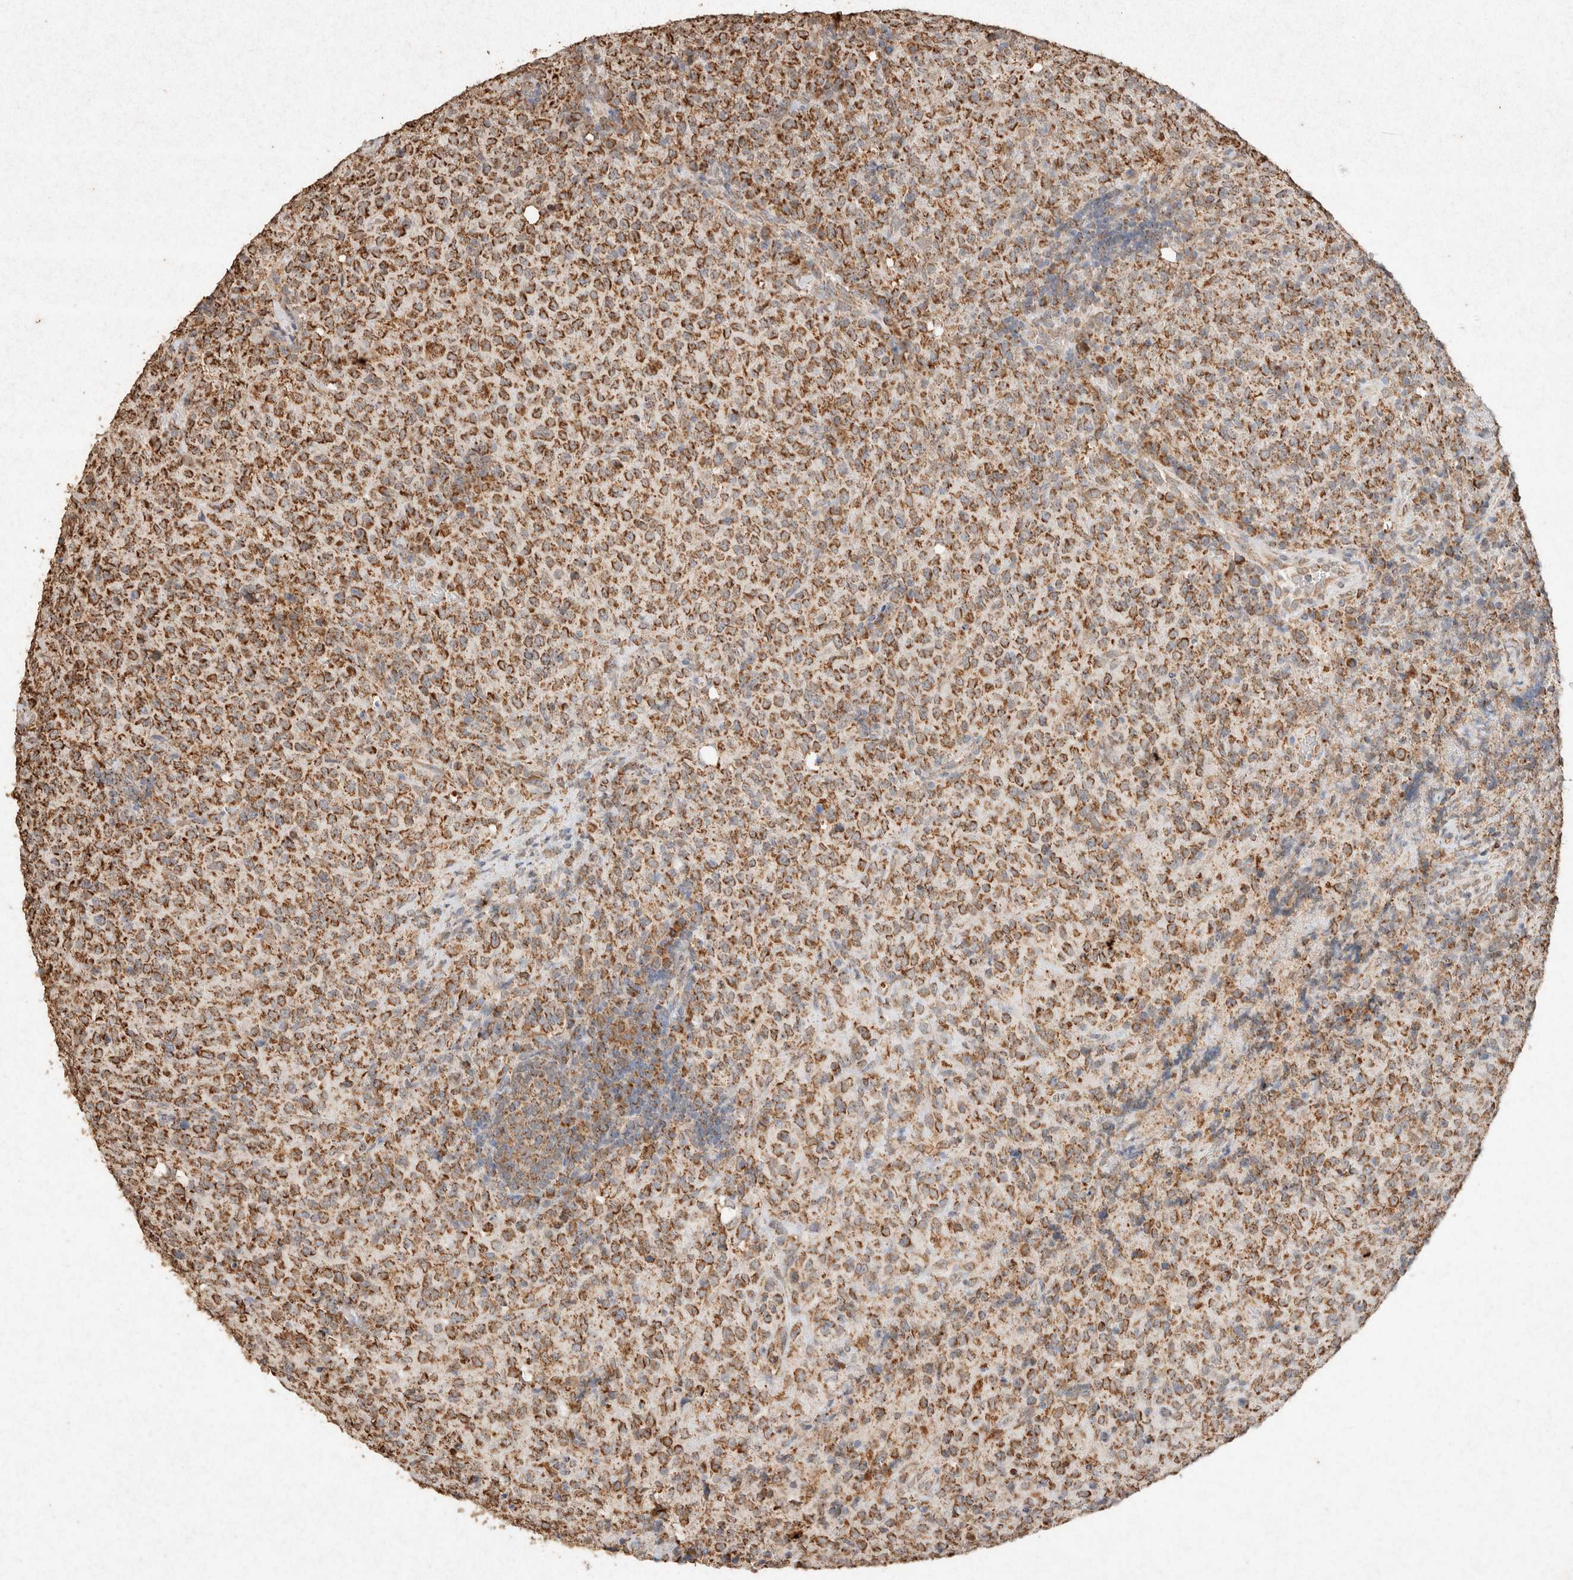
{"staining": {"intensity": "strong", "quantity": ">75%", "location": "cytoplasmic/membranous"}, "tissue": "lymphoma", "cell_type": "Tumor cells", "image_type": "cancer", "snomed": [{"axis": "morphology", "description": "Malignant lymphoma, non-Hodgkin's type, High grade"}, {"axis": "topography", "description": "Tonsil"}], "caption": "The photomicrograph displays immunohistochemical staining of malignant lymphoma, non-Hodgkin's type (high-grade). There is strong cytoplasmic/membranous staining is seen in approximately >75% of tumor cells. (Brightfield microscopy of DAB IHC at high magnification).", "gene": "SDC2", "patient": {"sex": "female", "age": 36}}